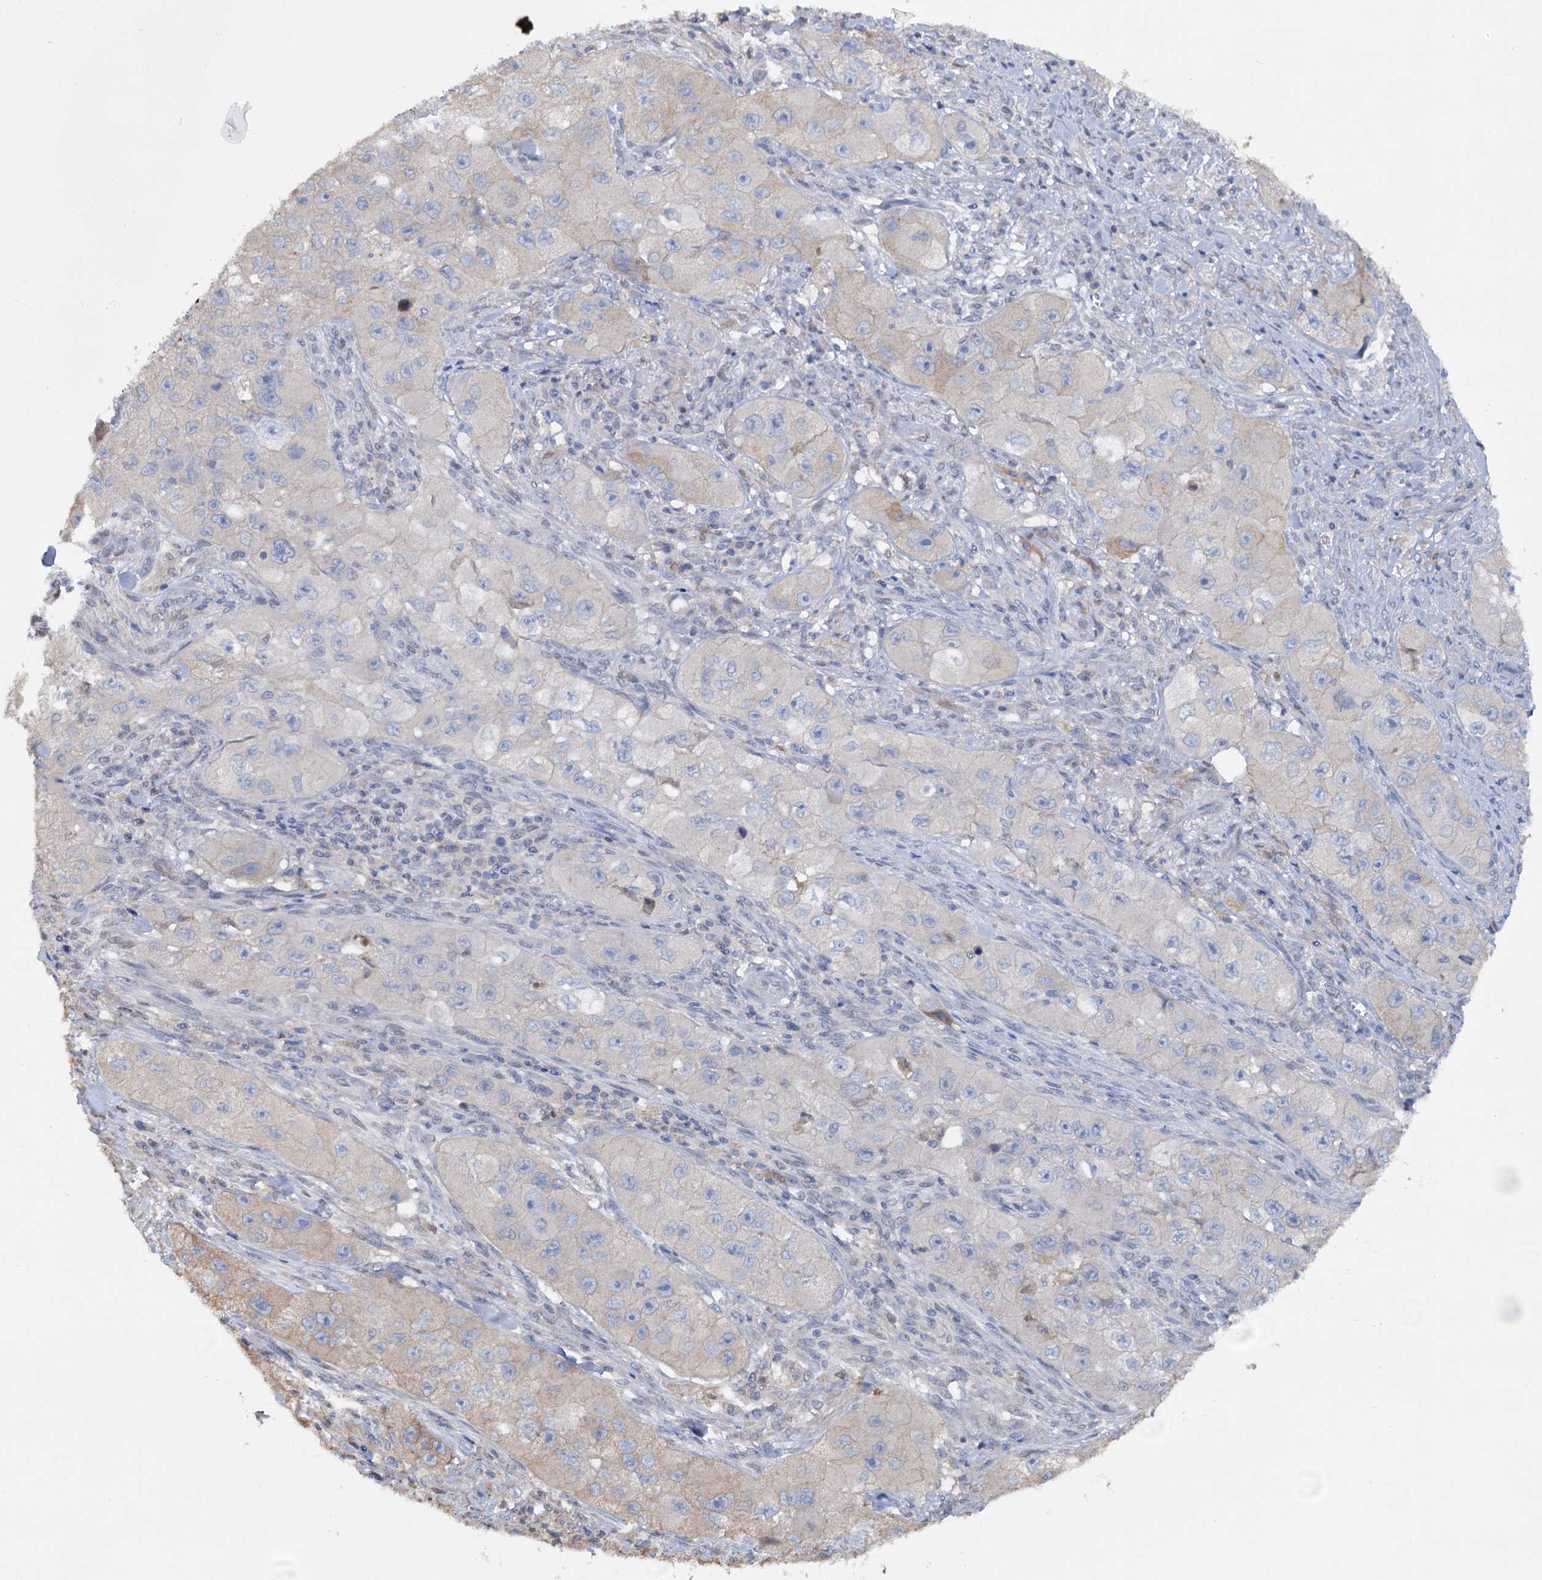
{"staining": {"intensity": "negative", "quantity": "none", "location": "none"}, "tissue": "skin cancer", "cell_type": "Tumor cells", "image_type": "cancer", "snomed": [{"axis": "morphology", "description": "Squamous cell carcinoma, NOS"}, {"axis": "topography", "description": "Skin"}, {"axis": "topography", "description": "Subcutis"}], "caption": "Protein analysis of skin squamous cell carcinoma demonstrates no significant expression in tumor cells.", "gene": "ARL13A", "patient": {"sex": "male", "age": 73}}